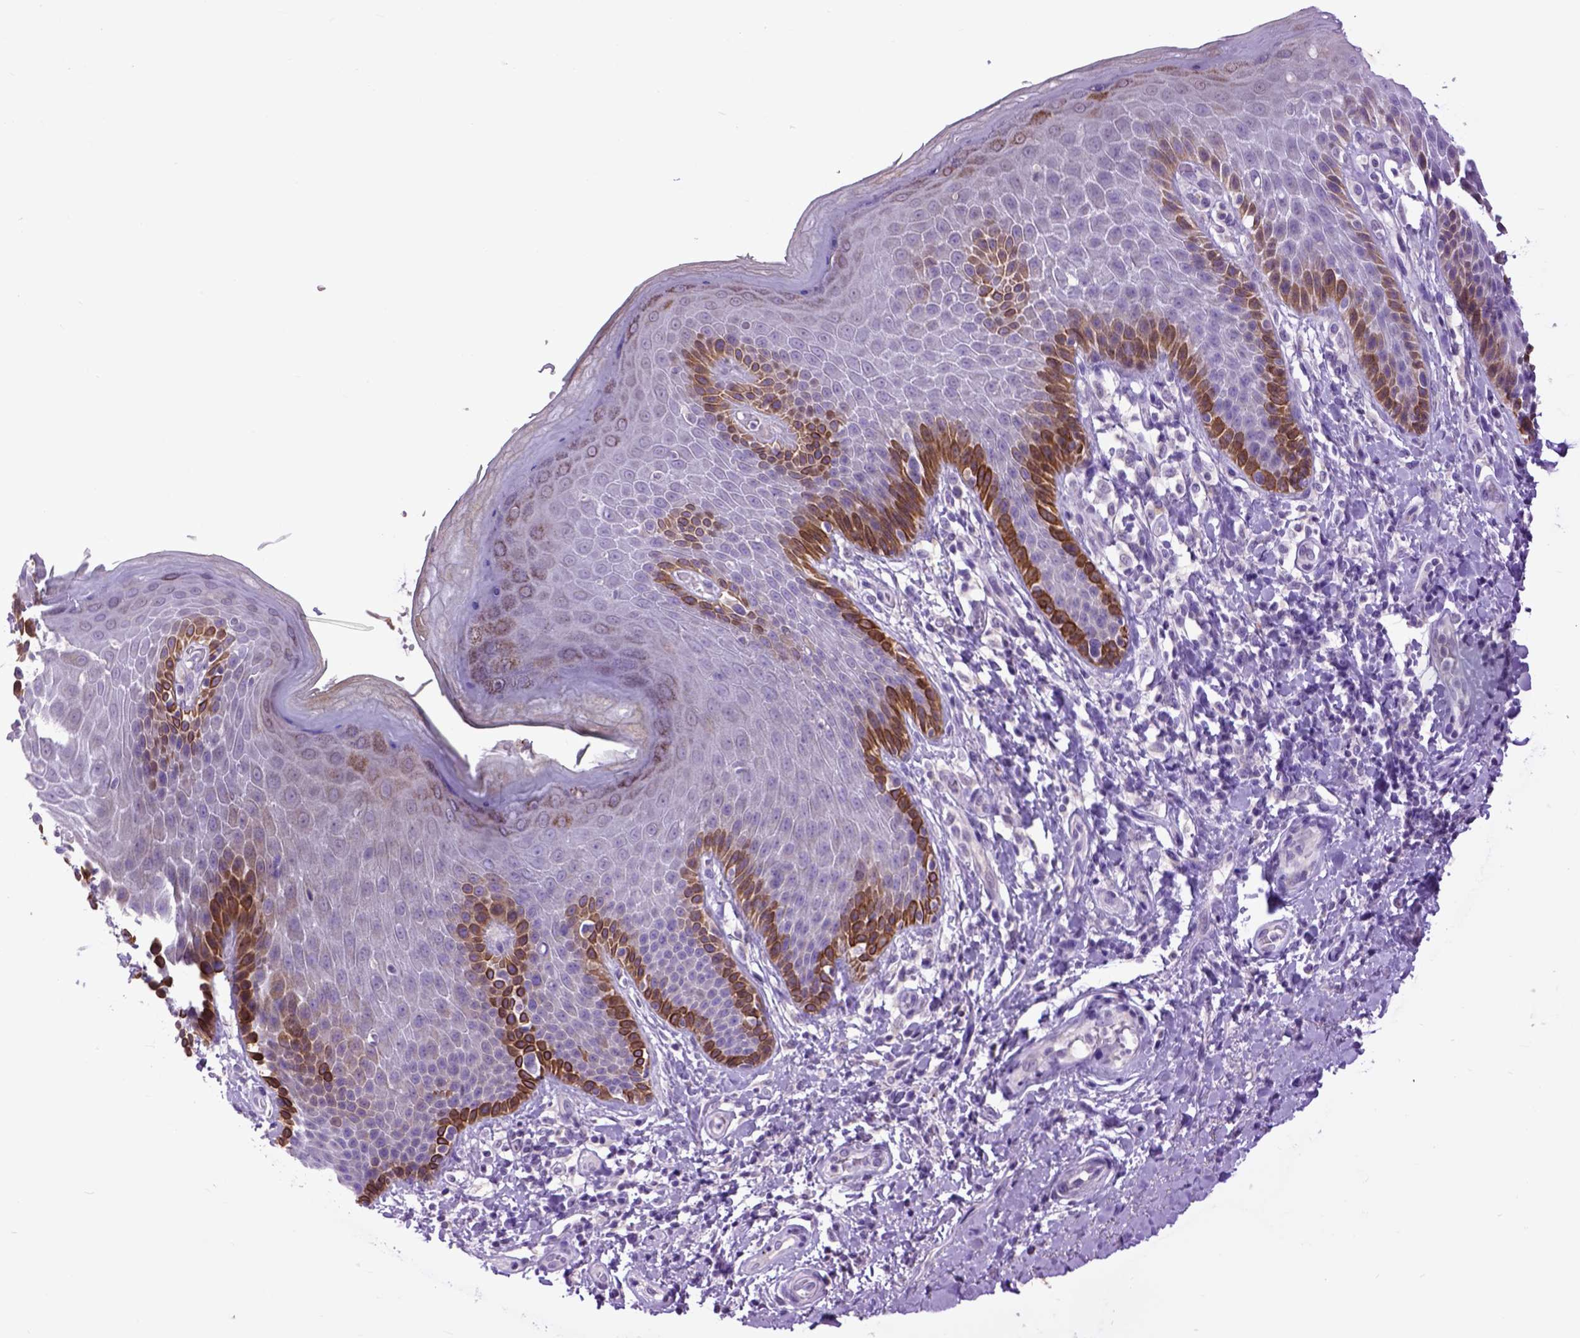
{"staining": {"intensity": "strong", "quantity": "<25%", "location": "cytoplasmic/membranous"}, "tissue": "skin", "cell_type": "Epidermal cells", "image_type": "normal", "snomed": [{"axis": "morphology", "description": "Normal tissue, NOS"}, {"axis": "topography", "description": "Anal"}, {"axis": "topography", "description": "Peripheral nerve tissue"}], "caption": "Immunohistochemistry (IHC) image of unremarkable skin stained for a protein (brown), which shows medium levels of strong cytoplasmic/membranous expression in approximately <25% of epidermal cells.", "gene": "RAB25", "patient": {"sex": "male", "age": 51}}